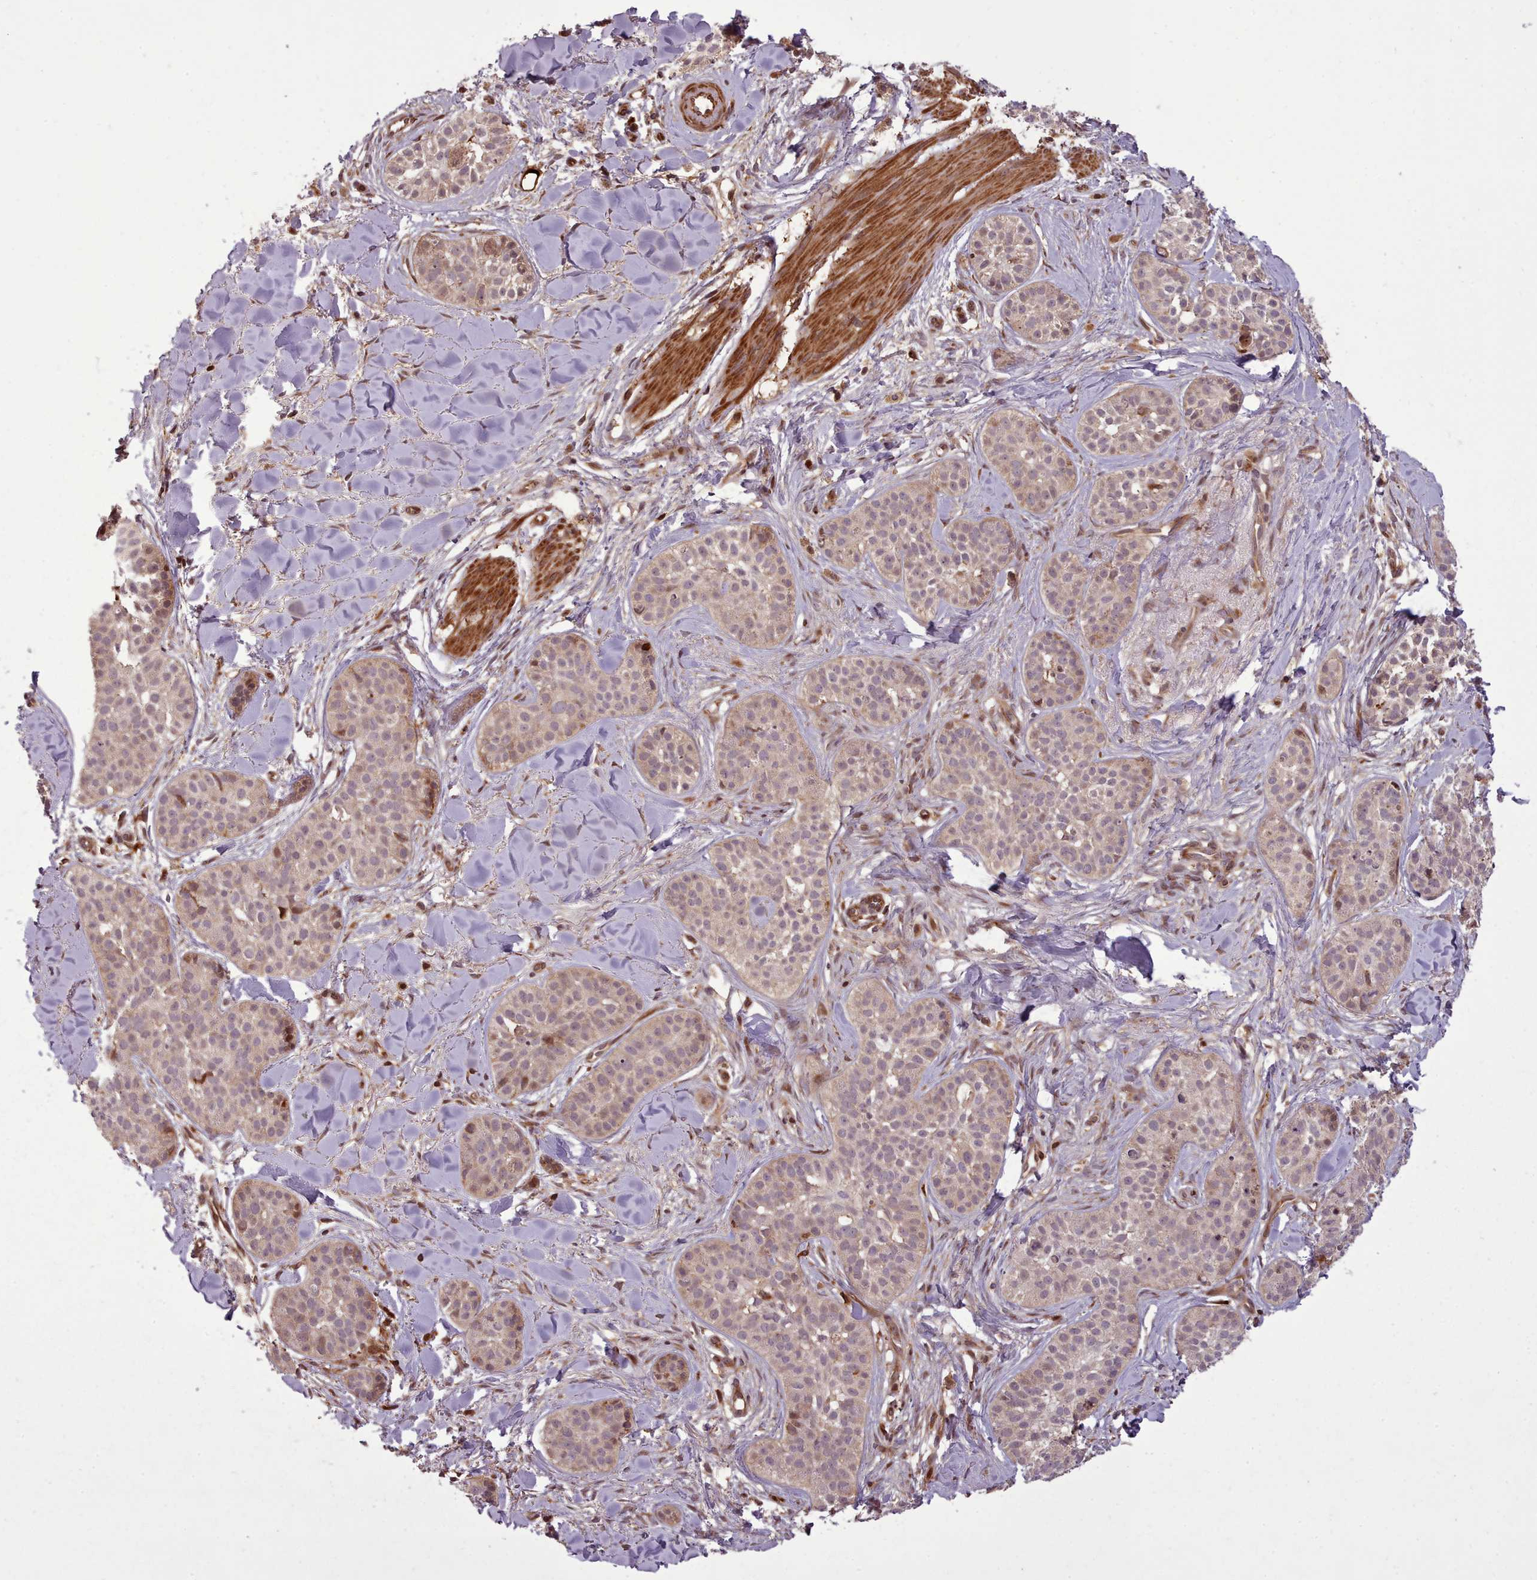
{"staining": {"intensity": "weak", "quantity": "25%-75%", "location": "cytoplasmic/membranous,nuclear"}, "tissue": "skin cancer", "cell_type": "Tumor cells", "image_type": "cancer", "snomed": [{"axis": "morphology", "description": "Basal cell carcinoma"}, {"axis": "topography", "description": "Skin"}], "caption": "The immunohistochemical stain highlights weak cytoplasmic/membranous and nuclear positivity in tumor cells of basal cell carcinoma (skin) tissue.", "gene": "NLRP7", "patient": {"sex": "male", "age": 52}}